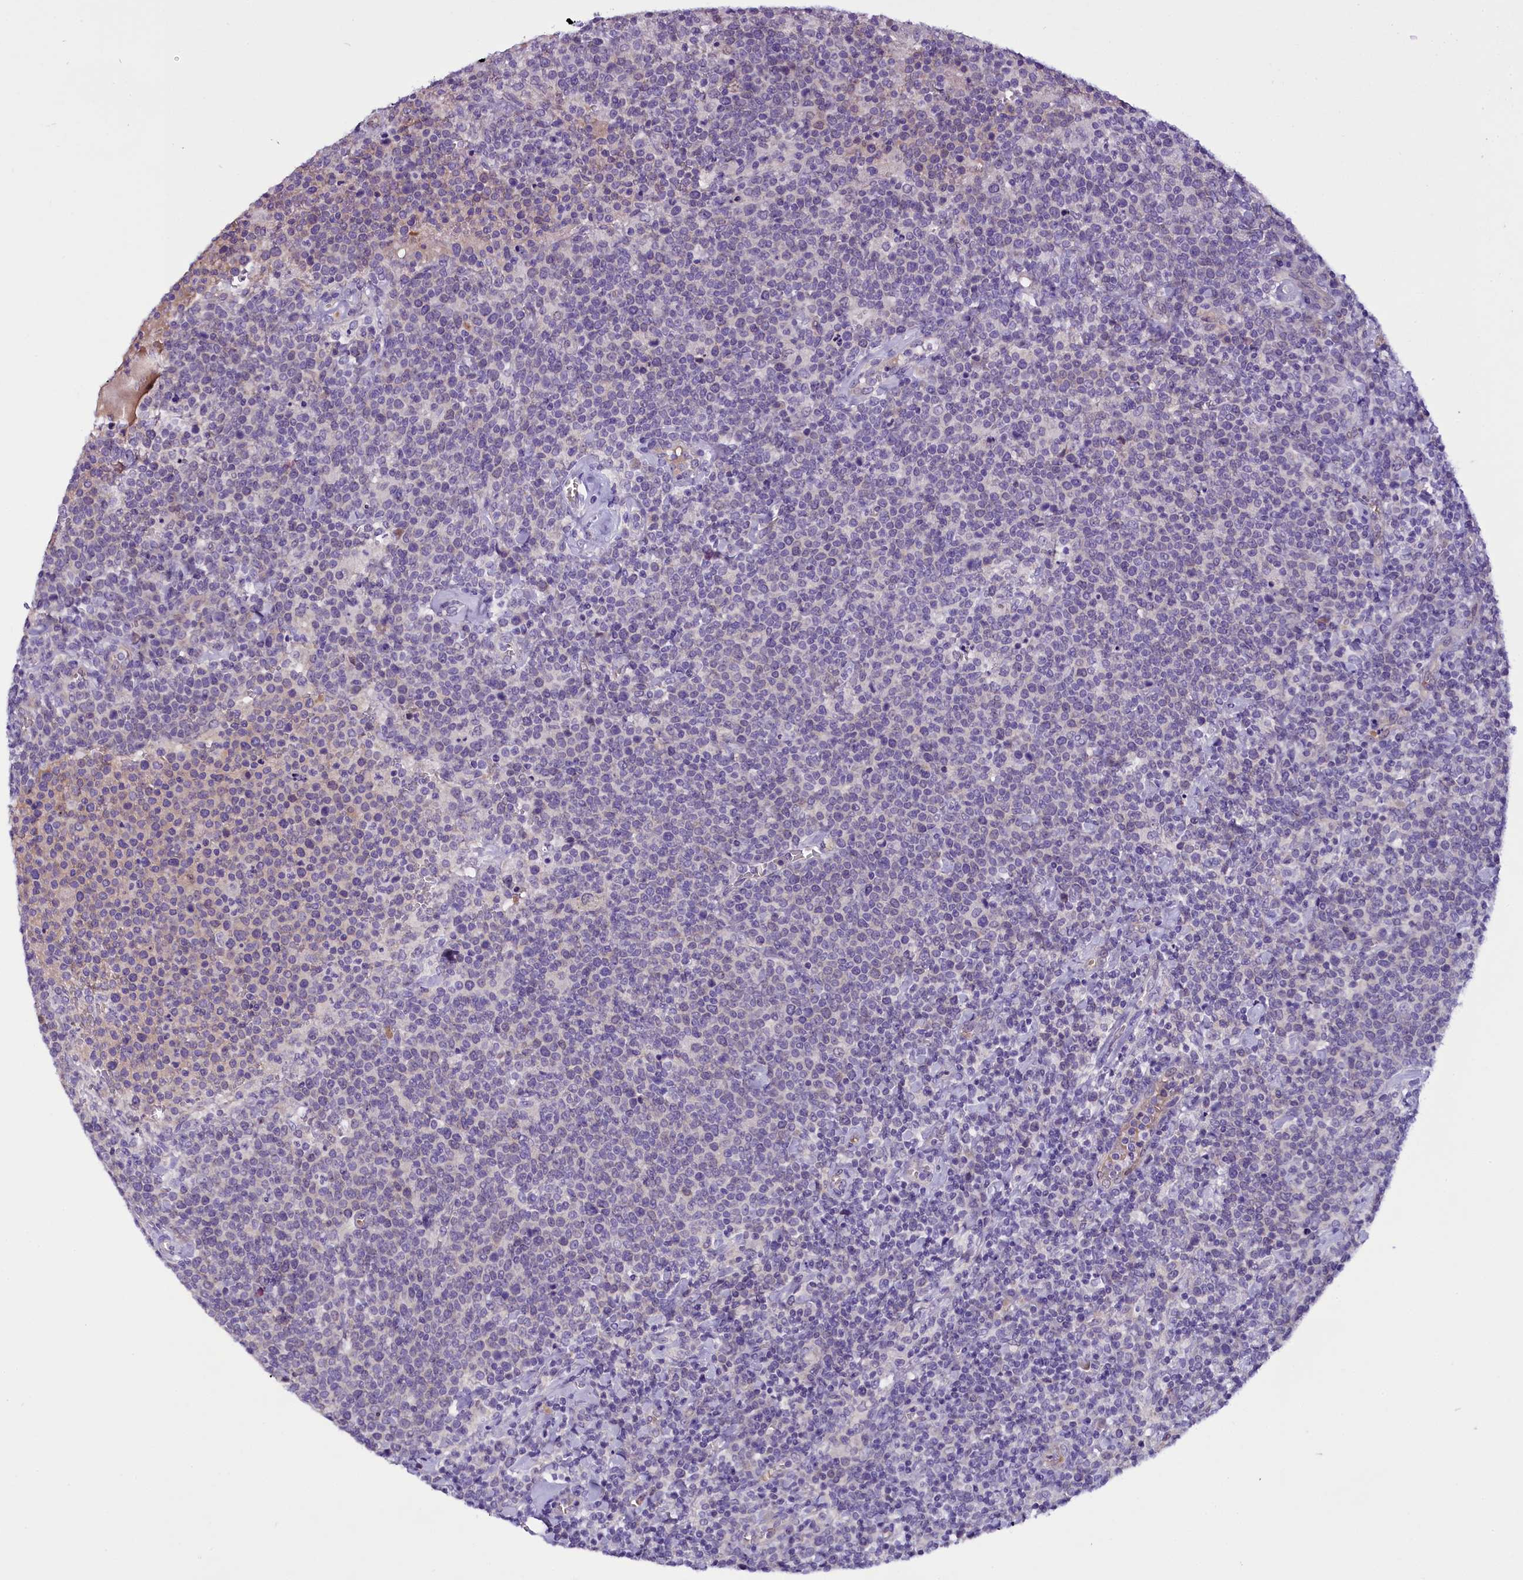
{"staining": {"intensity": "negative", "quantity": "none", "location": "none"}, "tissue": "lymphoma", "cell_type": "Tumor cells", "image_type": "cancer", "snomed": [{"axis": "morphology", "description": "Malignant lymphoma, non-Hodgkin's type, High grade"}, {"axis": "topography", "description": "Lymph node"}], "caption": "Immunohistochemical staining of human high-grade malignant lymphoma, non-Hodgkin's type demonstrates no significant expression in tumor cells. Brightfield microscopy of immunohistochemistry (IHC) stained with DAB (3,3'-diaminobenzidine) (brown) and hematoxylin (blue), captured at high magnification.", "gene": "C9orf40", "patient": {"sex": "male", "age": 61}}